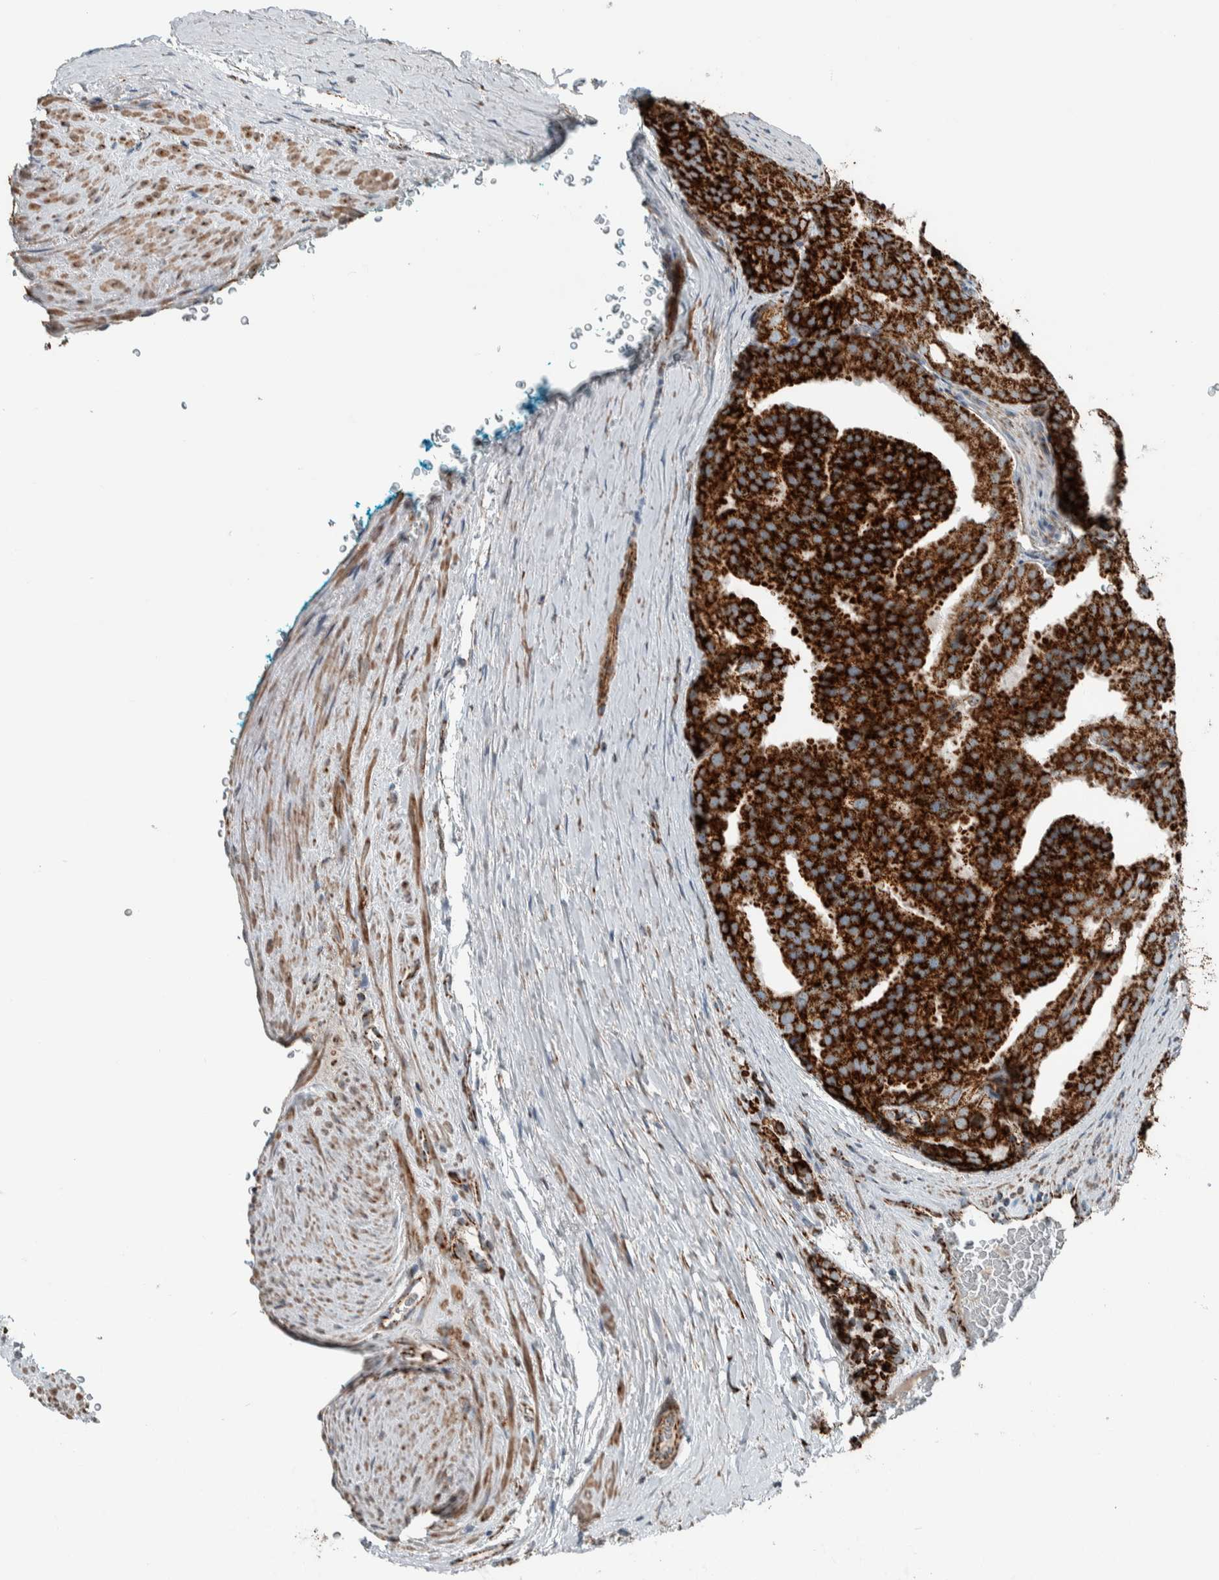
{"staining": {"intensity": "strong", "quantity": ">75%", "location": "cytoplasmic/membranous"}, "tissue": "prostate cancer", "cell_type": "Tumor cells", "image_type": "cancer", "snomed": [{"axis": "morphology", "description": "Adenocarcinoma, High grade"}, {"axis": "topography", "description": "Prostate"}], "caption": "Tumor cells show high levels of strong cytoplasmic/membranous positivity in about >75% of cells in prostate cancer (high-grade adenocarcinoma).", "gene": "CNTROB", "patient": {"sex": "male", "age": 50}}